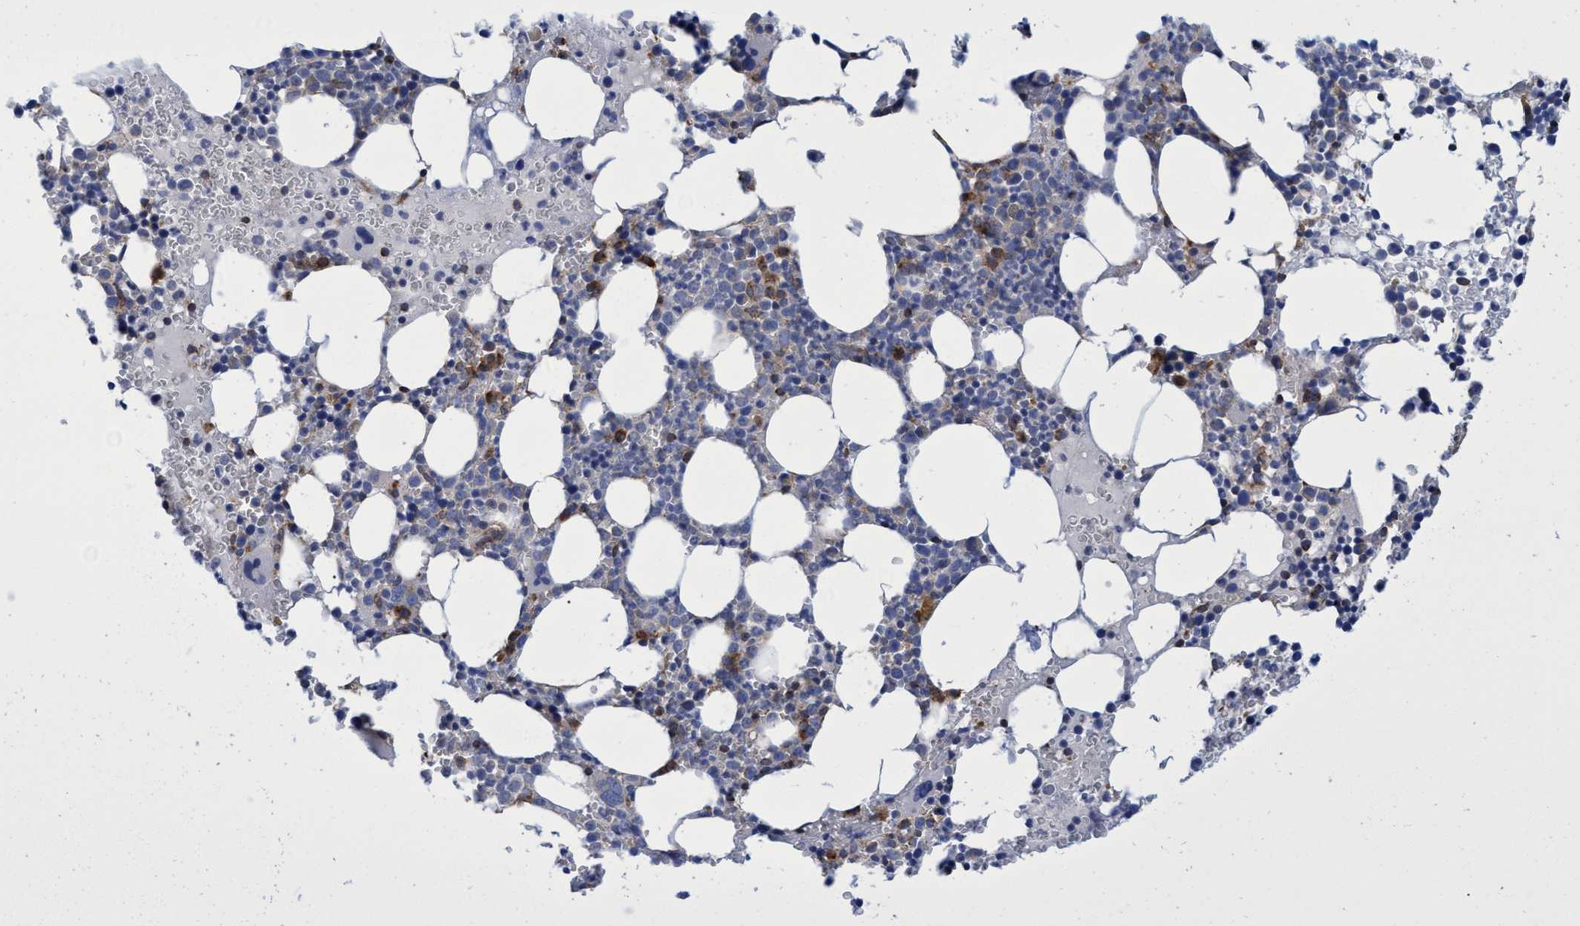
{"staining": {"intensity": "strong", "quantity": "<25%", "location": "cytoplasmic/membranous"}, "tissue": "bone marrow", "cell_type": "Hematopoietic cells", "image_type": "normal", "snomed": [{"axis": "morphology", "description": "Normal tissue, NOS"}, {"axis": "morphology", "description": "Inflammation, NOS"}, {"axis": "topography", "description": "Bone marrow"}], "caption": "Immunohistochemistry histopathology image of benign human bone marrow stained for a protein (brown), which shows medium levels of strong cytoplasmic/membranous staining in about <25% of hematopoietic cells.", "gene": "CRYZ", "patient": {"sex": "female", "age": 67}}